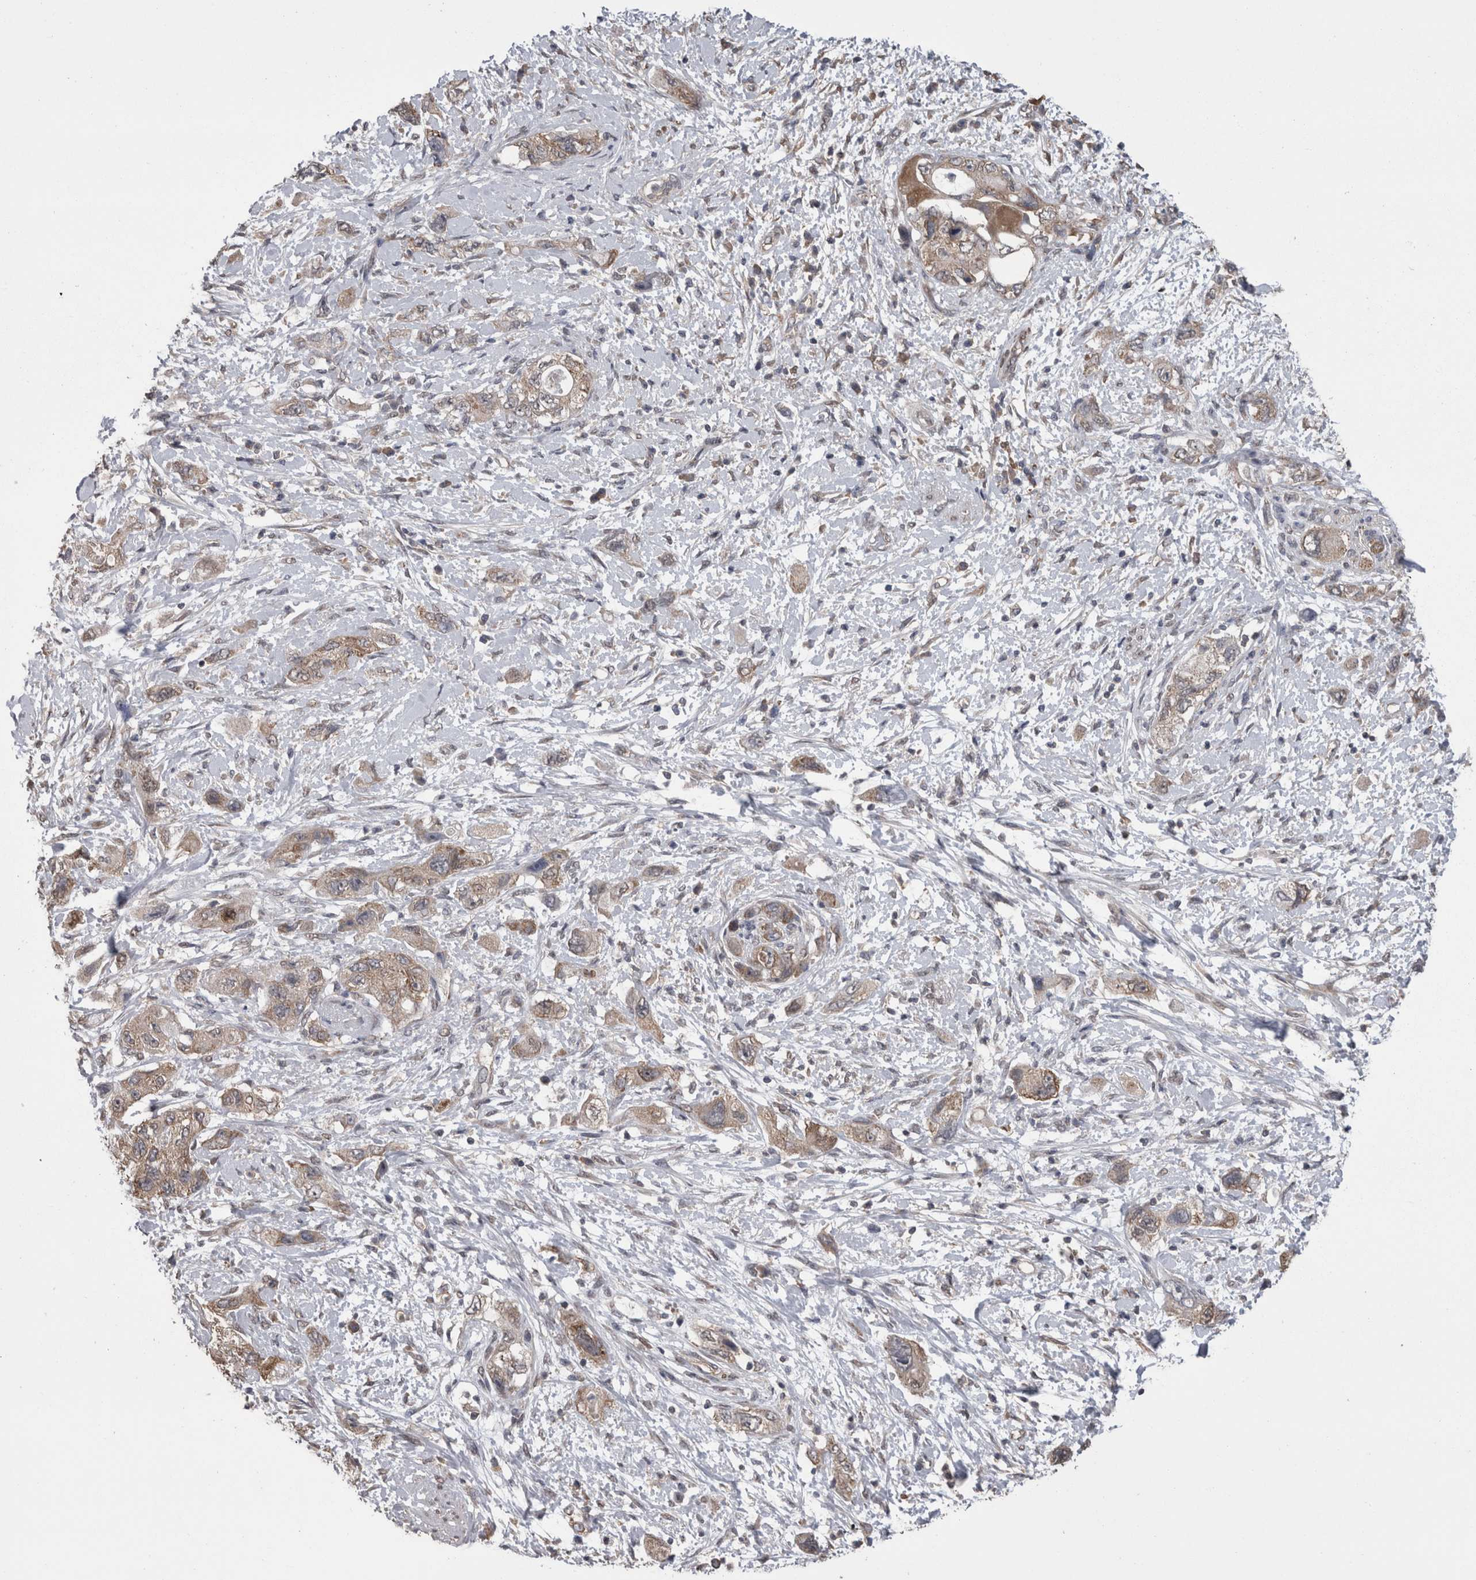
{"staining": {"intensity": "weak", "quantity": ">75%", "location": "cytoplasmic/membranous"}, "tissue": "pancreatic cancer", "cell_type": "Tumor cells", "image_type": "cancer", "snomed": [{"axis": "morphology", "description": "Adenocarcinoma, NOS"}, {"axis": "topography", "description": "Pancreas"}], "caption": "Pancreatic cancer (adenocarcinoma) tissue displays weak cytoplasmic/membranous positivity in about >75% of tumor cells", "gene": "DDX6", "patient": {"sex": "female", "age": 73}}